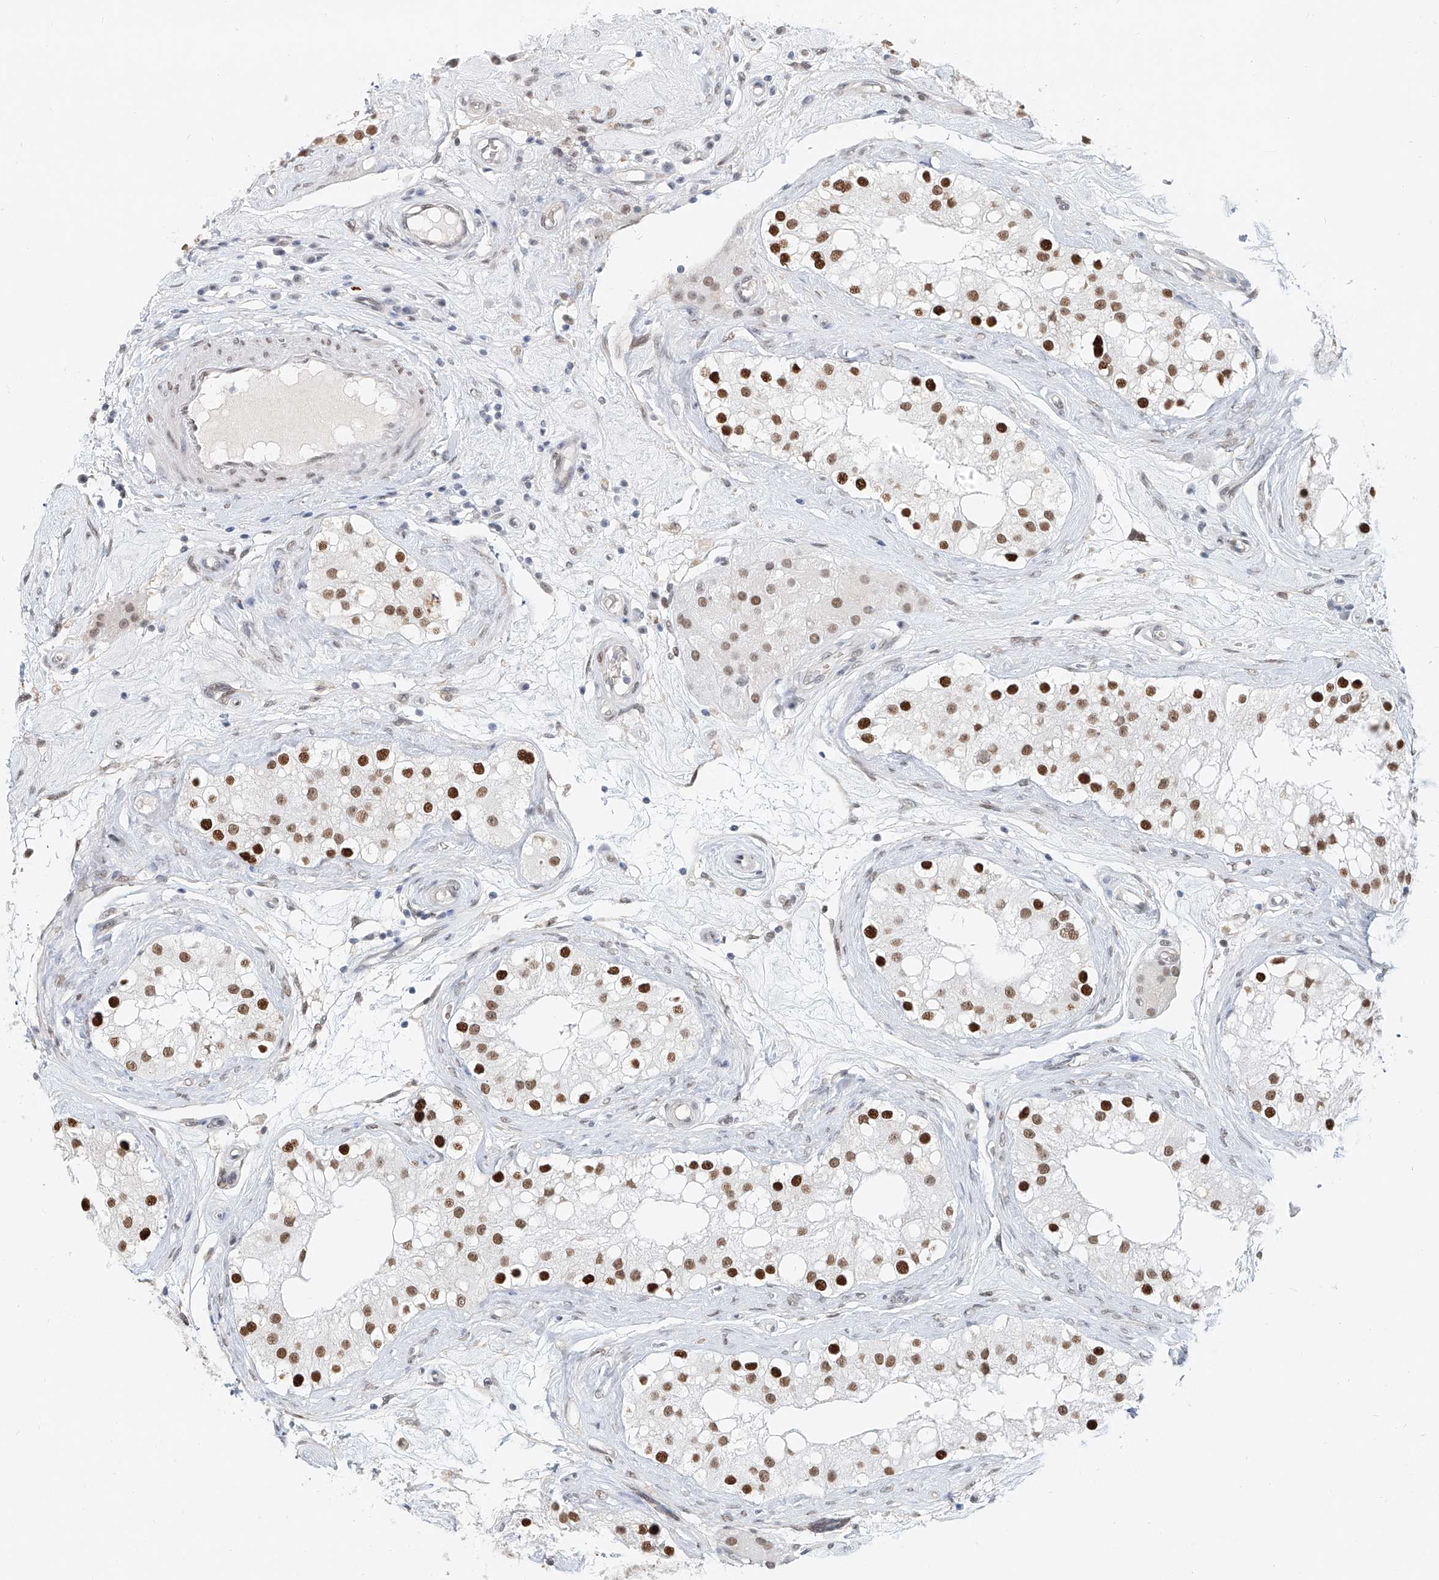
{"staining": {"intensity": "strong", "quantity": "25%-75%", "location": "nuclear"}, "tissue": "testis", "cell_type": "Cells in seminiferous ducts", "image_type": "normal", "snomed": [{"axis": "morphology", "description": "Normal tissue, NOS"}, {"axis": "topography", "description": "Testis"}], "caption": "Protein expression analysis of normal human testis reveals strong nuclear staining in approximately 25%-75% of cells in seminiferous ducts. (IHC, brightfield microscopy, high magnification).", "gene": "SASH1", "patient": {"sex": "male", "age": 84}}